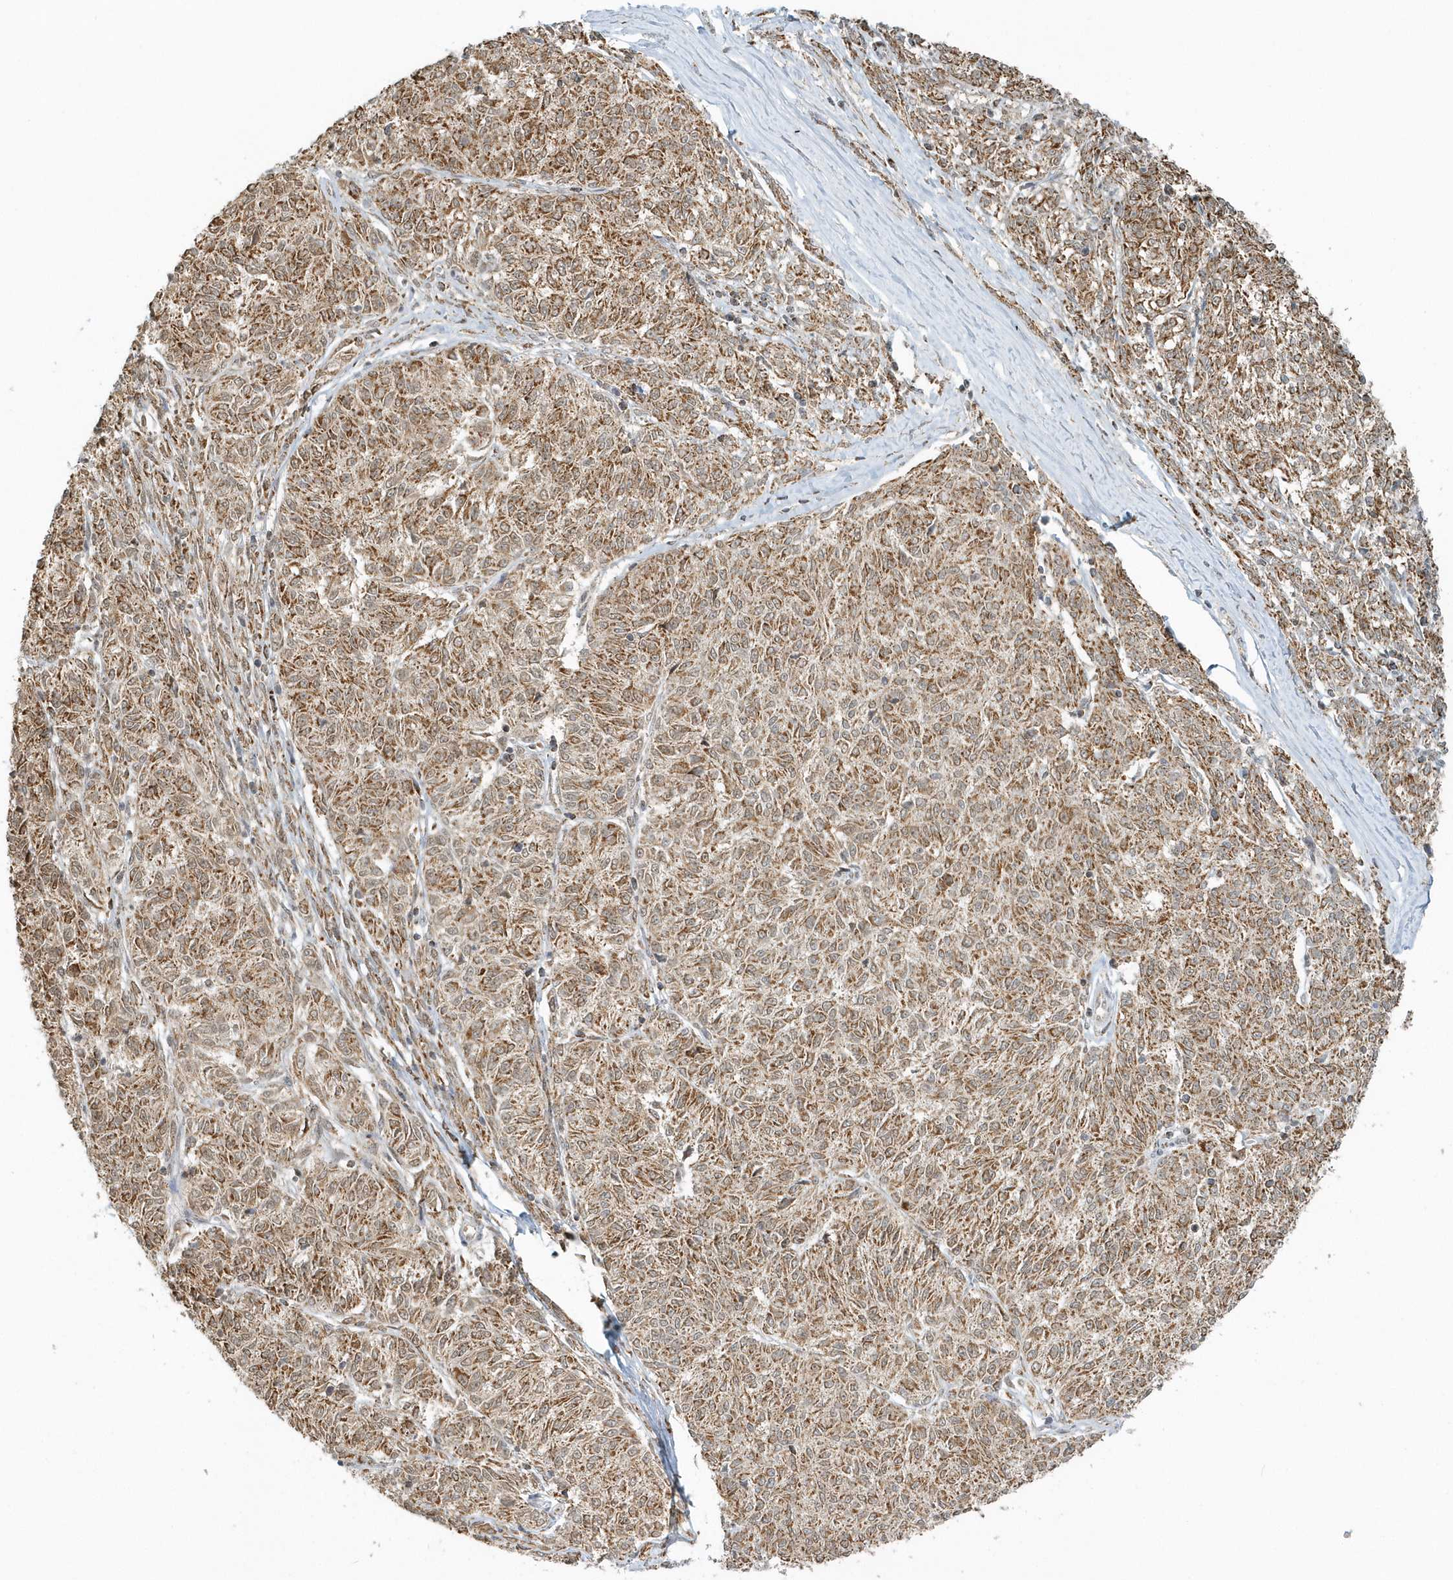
{"staining": {"intensity": "moderate", "quantity": ">75%", "location": "cytoplasmic/membranous"}, "tissue": "melanoma", "cell_type": "Tumor cells", "image_type": "cancer", "snomed": [{"axis": "morphology", "description": "Malignant melanoma, NOS"}, {"axis": "topography", "description": "Skin"}], "caption": "Immunohistochemistry (IHC) (DAB) staining of human melanoma displays moderate cytoplasmic/membranous protein staining in approximately >75% of tumor cells. Immunohistochemistry stains the protein of interest in brown and the nuclei are stained blue.", "gene": "PSMD6", "patient": {"sex": "female", "age": 72}}